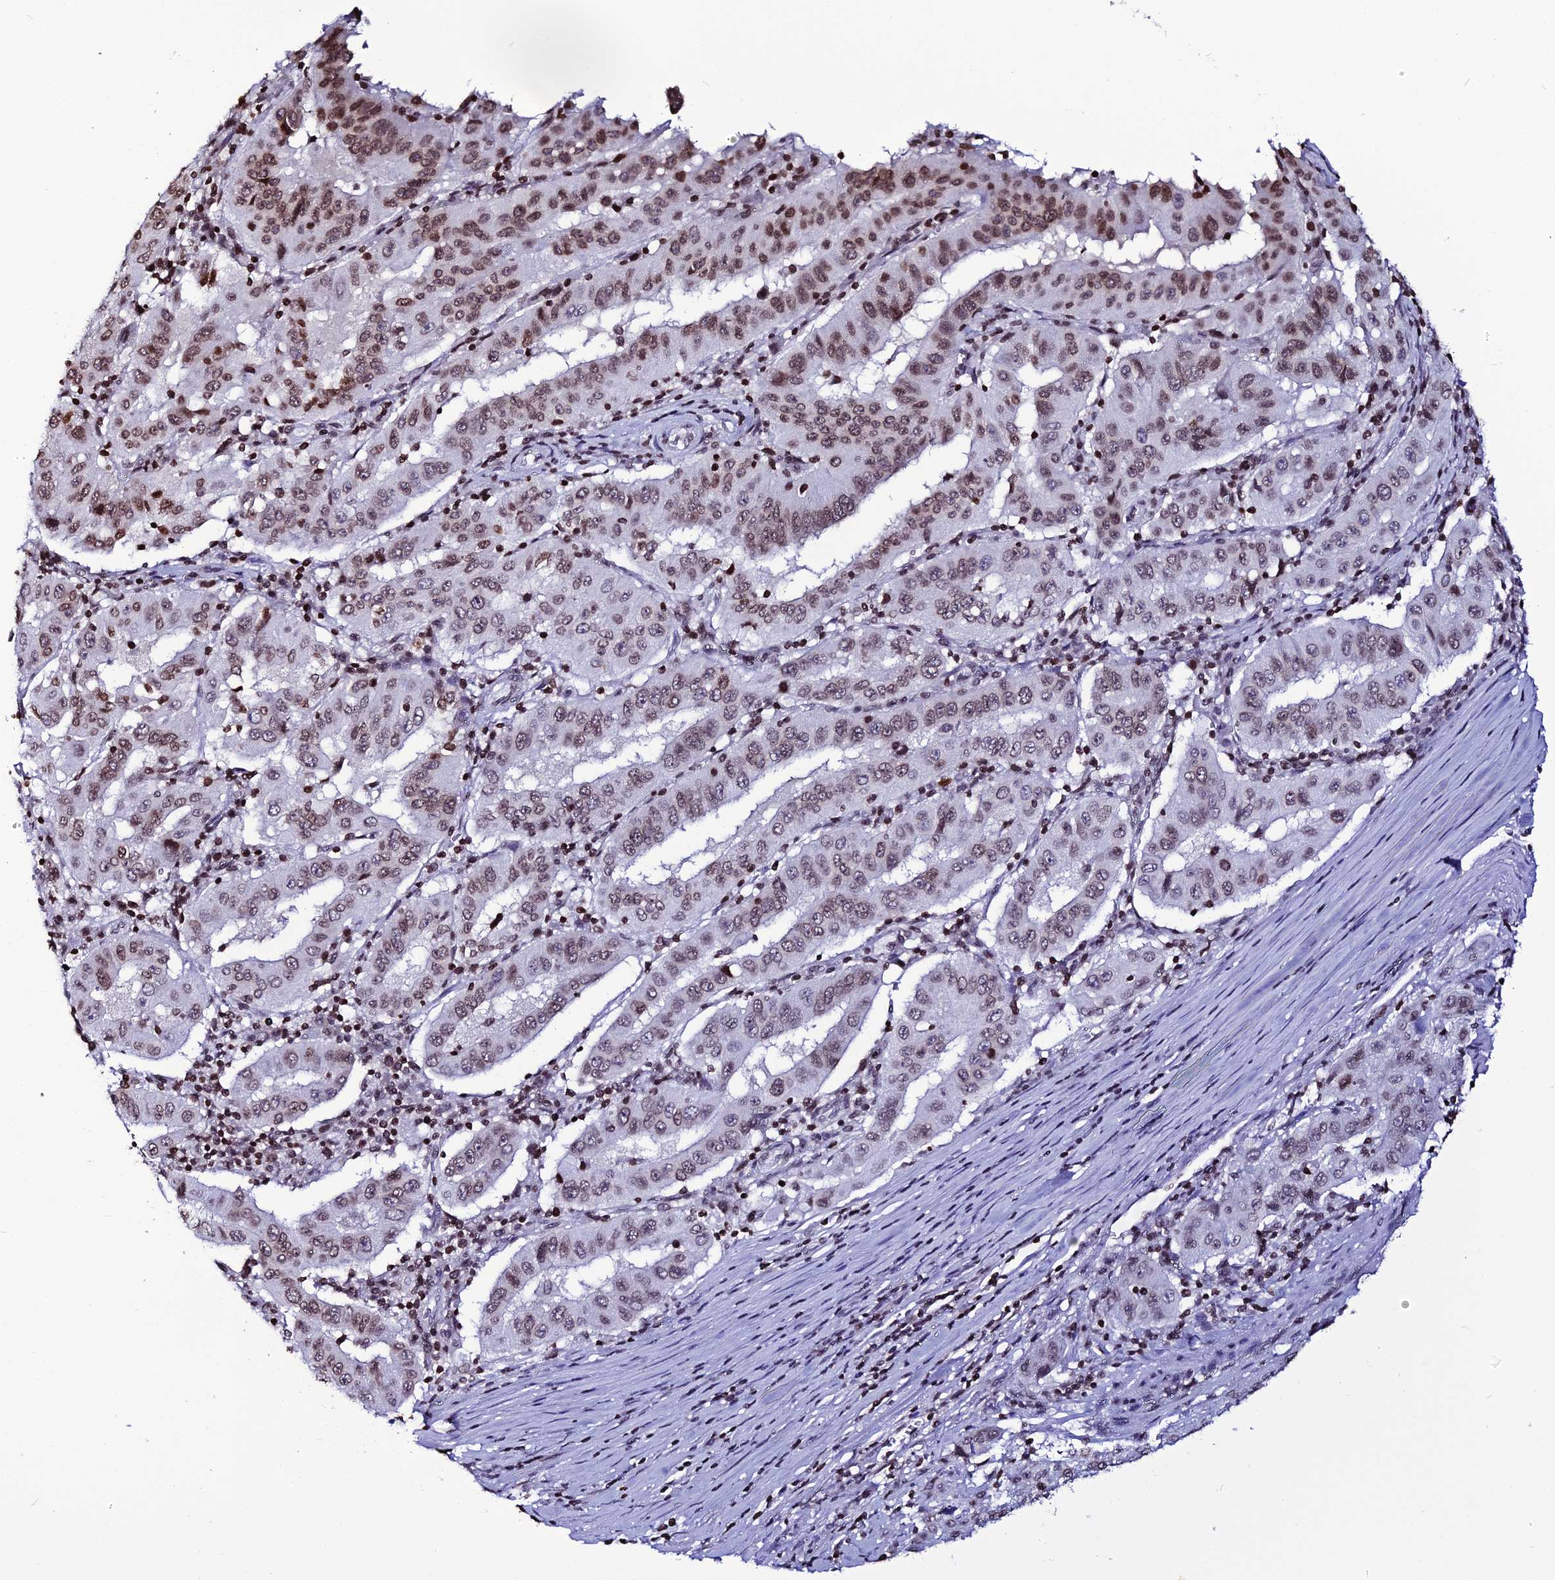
{"staining": {"intensity": "moderate", "quantity": ">75%", "location": "nuclear"}, "tissue": "pancreatic cancer", "cell_type": "Tumor cells", "image_type": "cancer", "snomed": [{"axis": "morphology", "description": "Adenocarcinoma, NOS"}, {"axis": "topography", "description": "Pancreas"}], "caption": "Pancreatic cancer (adenocarcinoma) stained with immunohistochemistry (IHC) shows moderate nuclear expression in about >75% of tumor cells. Nuclei are stained in blue.", "gene": "MACROH2A2", "patient": {"sex": "male", "age": 63}}